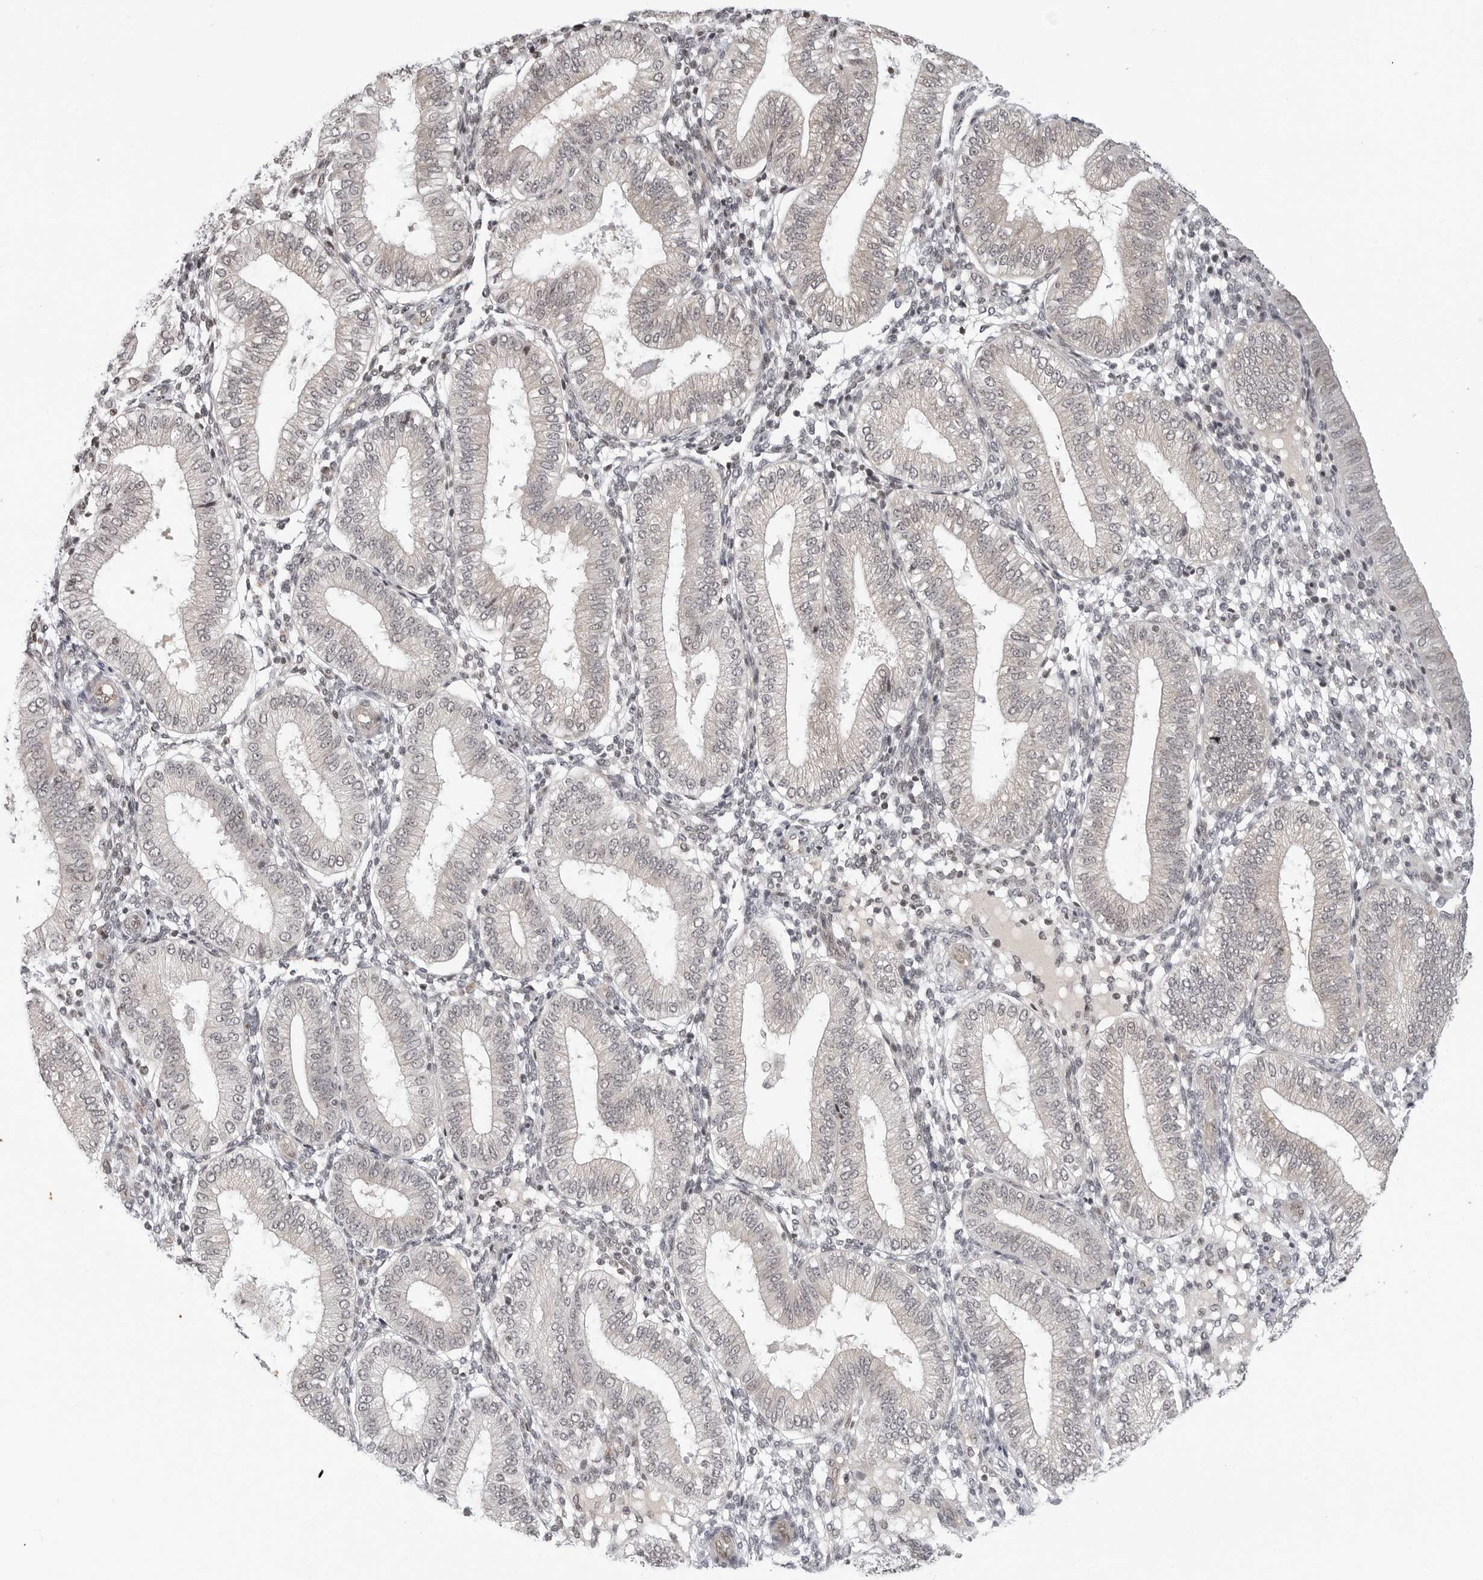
{"staining": {"intensity": "weak", "quantity": "<25%", "location": "nuclear"}, "tissue": "endometrium", "cell_type": "Cells in endometrial stroma", "image_type": "normal", "snomed": [{"axis": "morphology", "description": "Normal tissue, NOS"}, {"axis": "topography", "description": "Endometrium"}], "caption": "Cells in endometrial stroma are negative for brown protein staining in normal endometrium. (DAB (3,3'-diaminobenzidine) IHC with hematoxylin counter stain).", "gene": "C8orf33", "patient": {"sex": "female", "age": 39}}